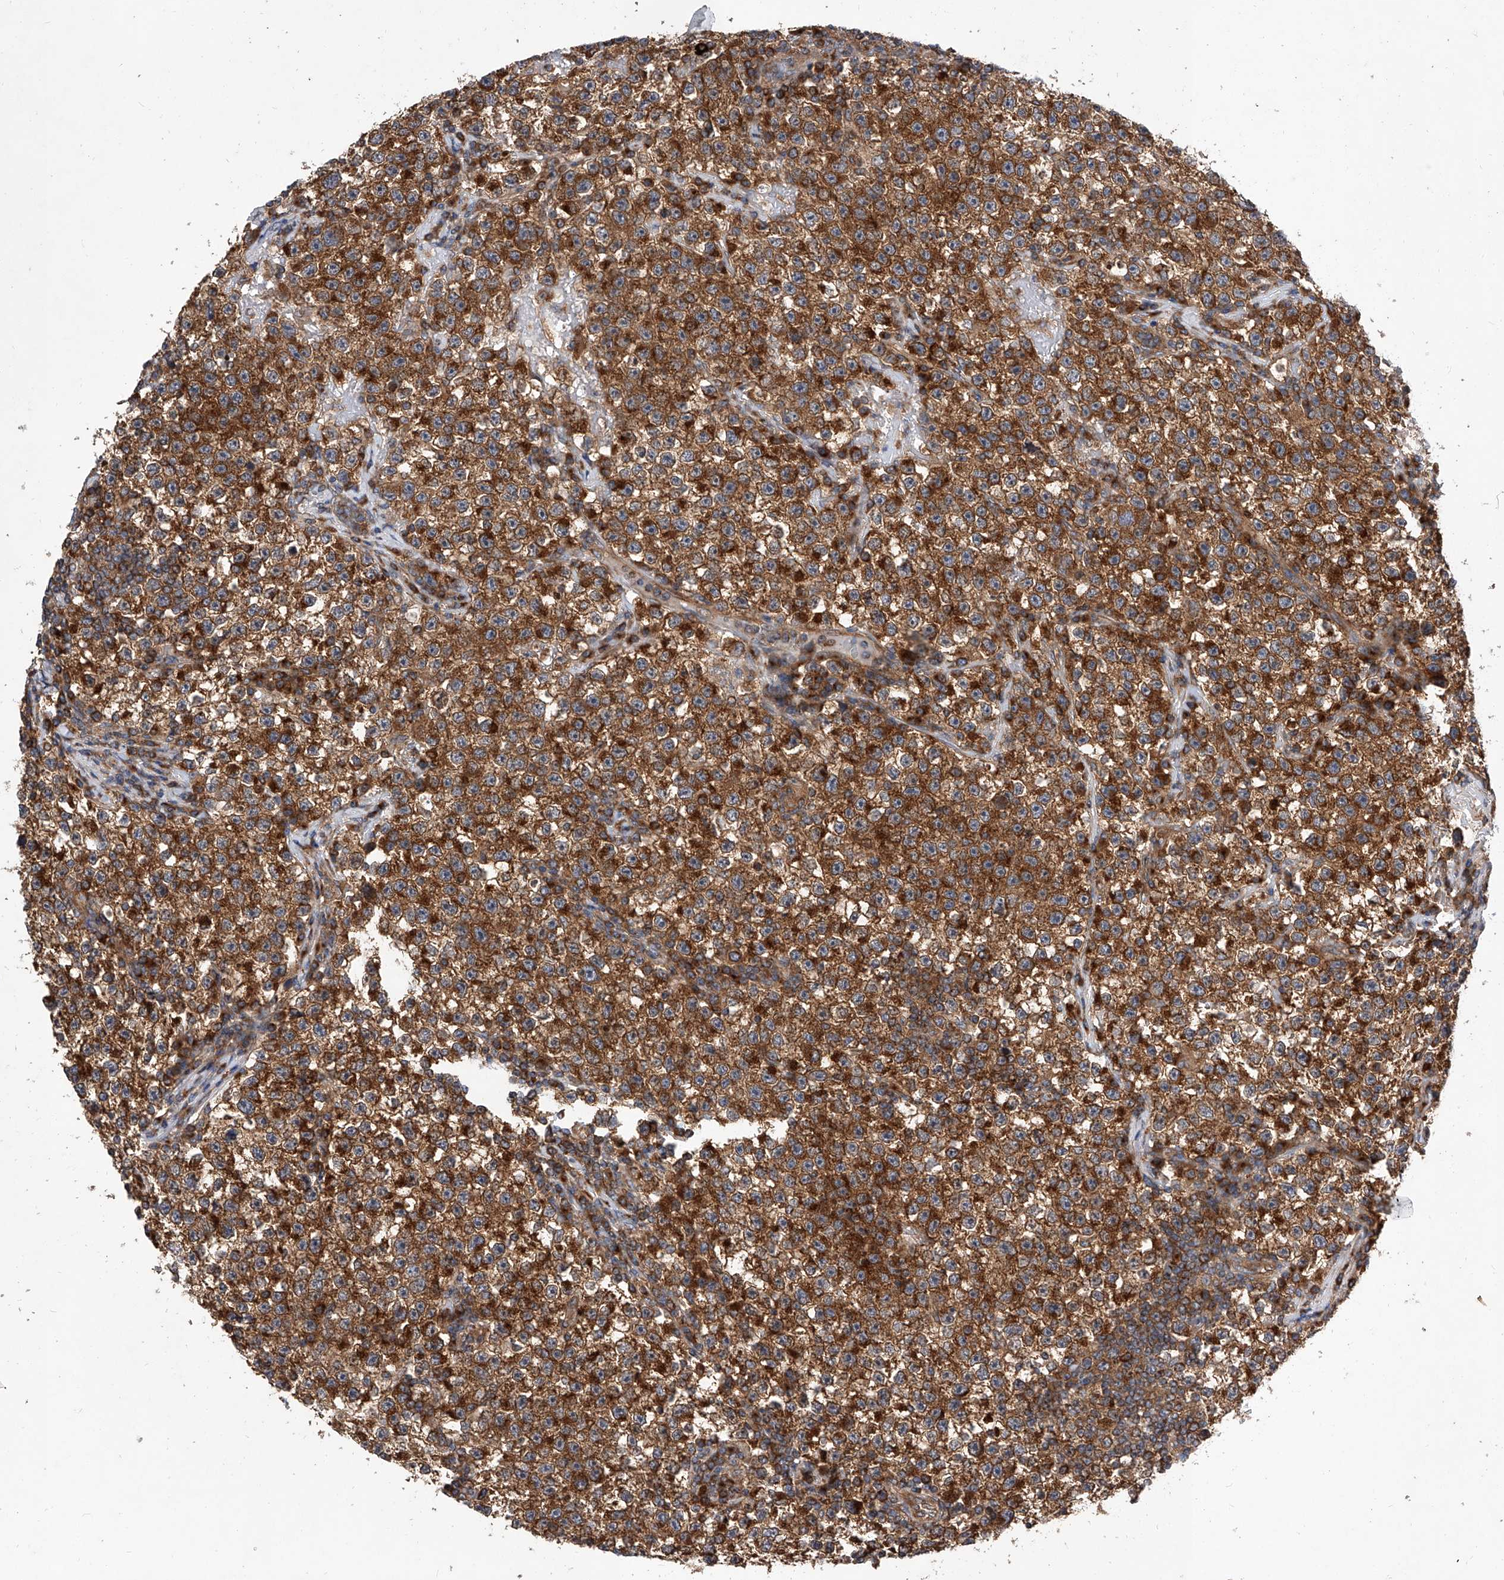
{"staining": {"intensity": "strong", "quantity": ">75%", "location": "cytoplasmic/membranous"}, "tissue": "testis cancer", "cell_type": "Tumor cells", "image_type": "cancer", "snomed": [{"axis": "morphology", "description": "Seminoma, NOS"}, {"axis": "topography", "description": "Testis"}], "caption": "Protein staining of testis cancer (seminoma) tissue shows strong cytoplasmic/membranous expression in approximately >75% of tumor cells.", "gene": "CFAP410", "patient": {"sex": "male", "age": 22}}